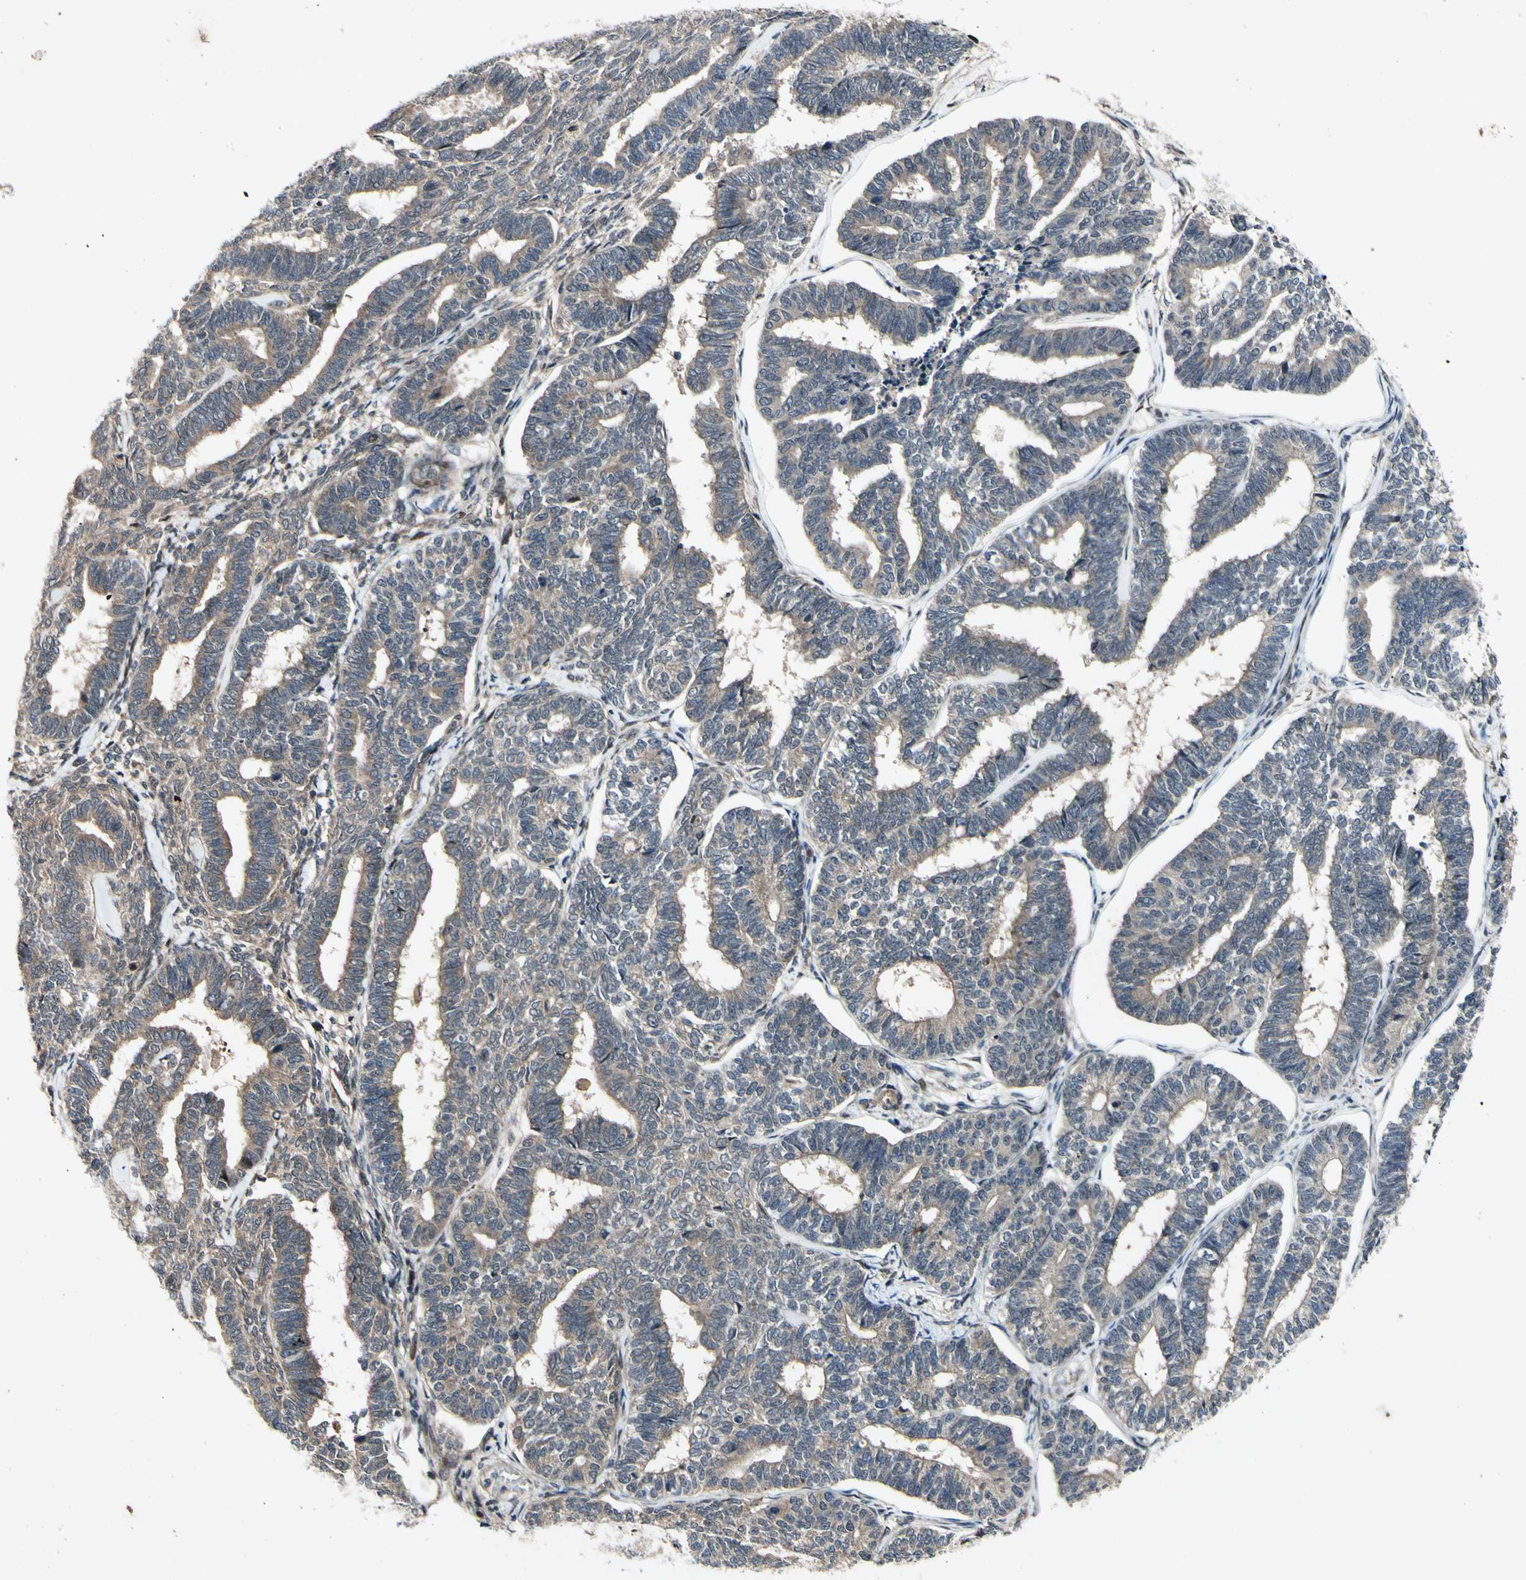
{"staining": {"intensity": "moderate", "quantity": ">75%", "location": "cytoplasmic/membranous"}, "tissue": "endometrial cancer", "cell_type": "Tumor cells", "image_type": "cancer", "snomed": [{"axis": "morphology", "description": "Adenocarcinoma, NOS"}, {"axis": "topography", "description": "Endometrium"}], "caption": "Endometrial adenocarcinoma was stained to show a protein in brown. There is medium levels of moderate cytoplasmic/membranous expression in approximately >75% of tumor cells. The staining was performed using DAB (3,3'-diaminobenzidine), with brown indicating positive protein expression. Nuclei are stained blue with hematoxylin.", "gene": "CSNK1E", "patient": {"sex": "female", "age": 70}}